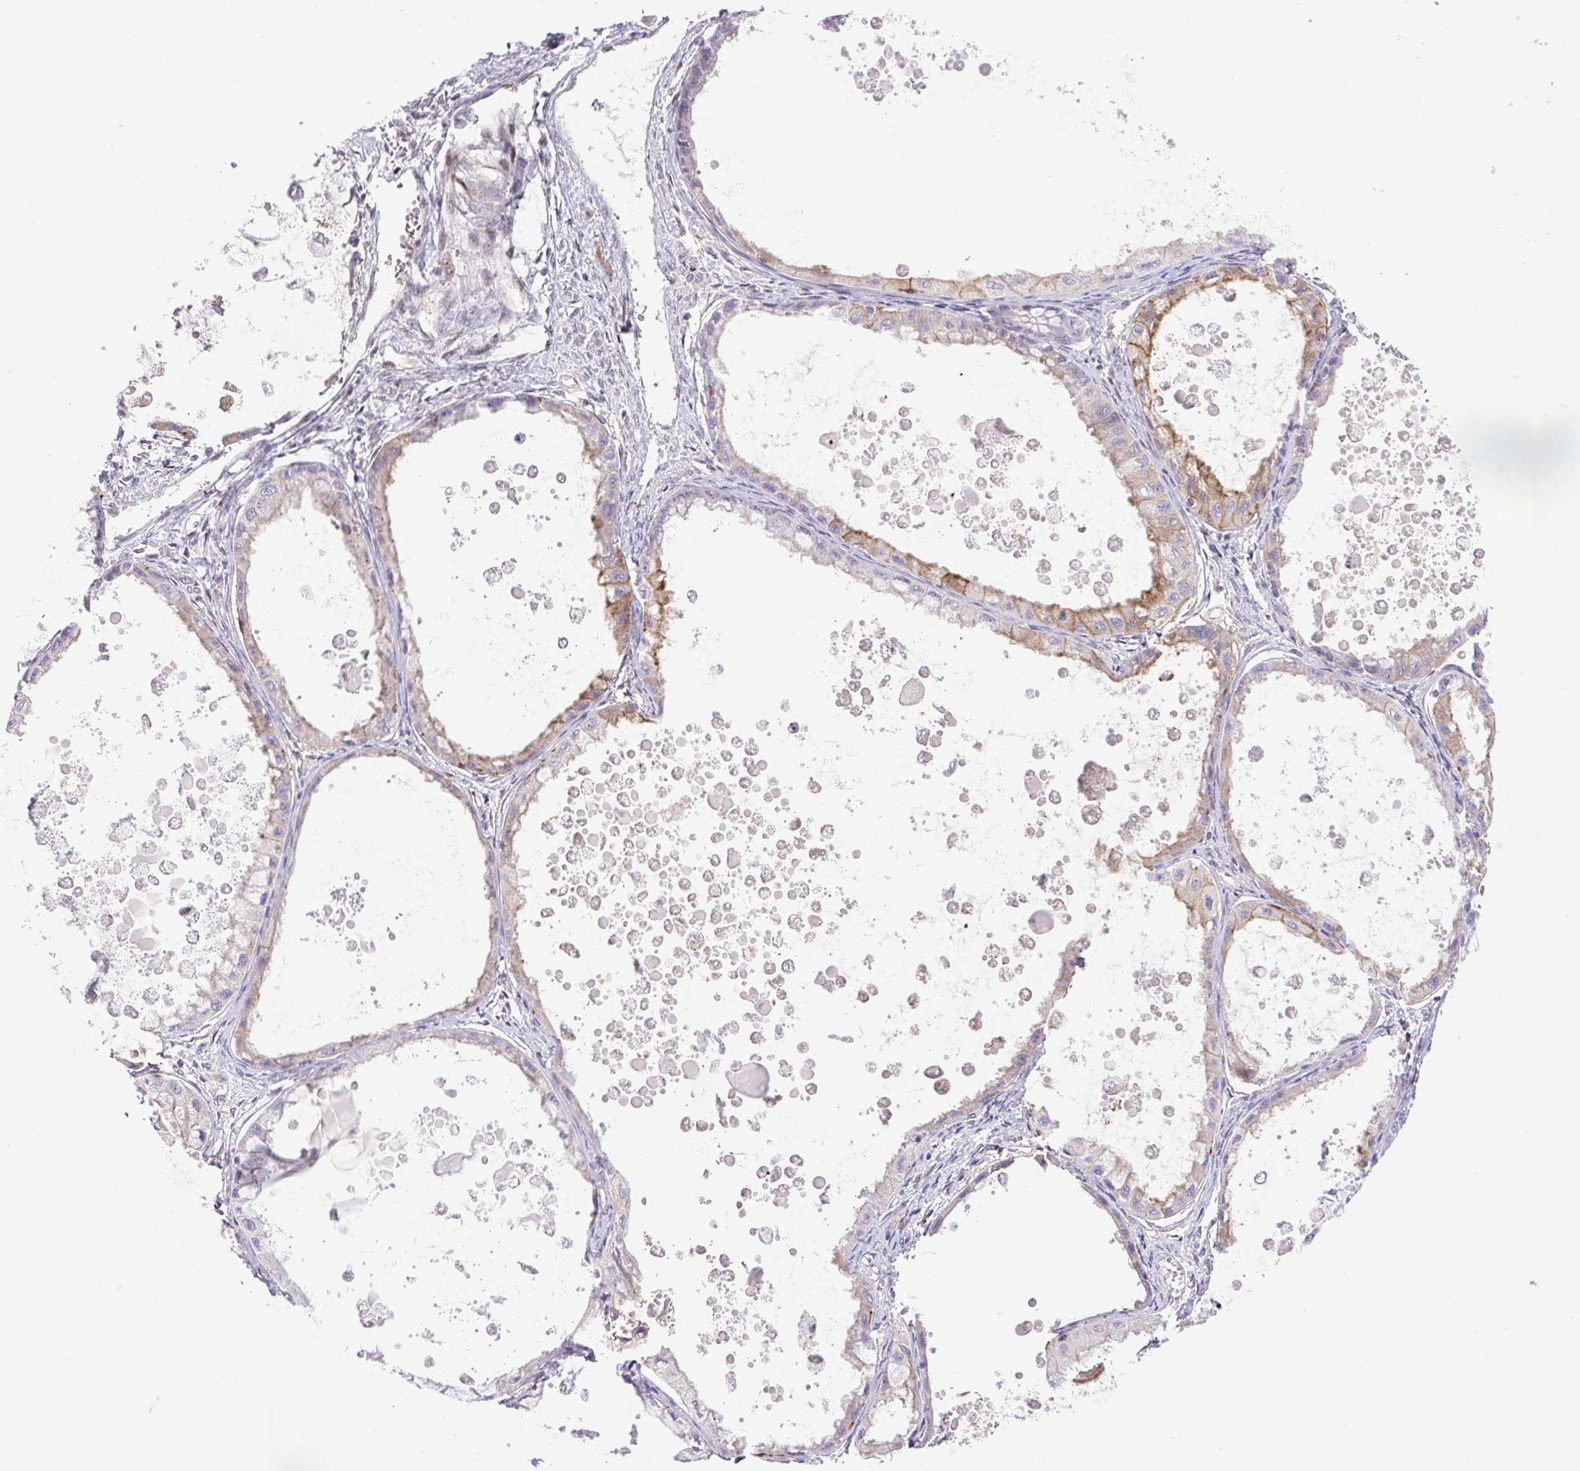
{"staining": {"intensity": "moderate", "quantity": "25%-75%", "location": "cytoplasmic/membranous"}, "tissue": "ovarian cancer", "cell_type": "Tumor cells", "image_type": "cancer", "snomed": [{"axis": "morphology", "description": "Cystadenocarcinoma, mucinous, NOS"}, {"axis": "topography", "description": "Ovary"}], "caption": "Mucinous cystadenocarcinoma (ovarian) stained with IHC displays moderate cytoplasmic/membranous staining in about 25%-75% of tumor cells. (DAB (3,3'-diaminobenzidine) = brown stain, brightfield microscopy at high magnification).", "gene": "ERG", "patient": {"sex": "female", "age": 64}}